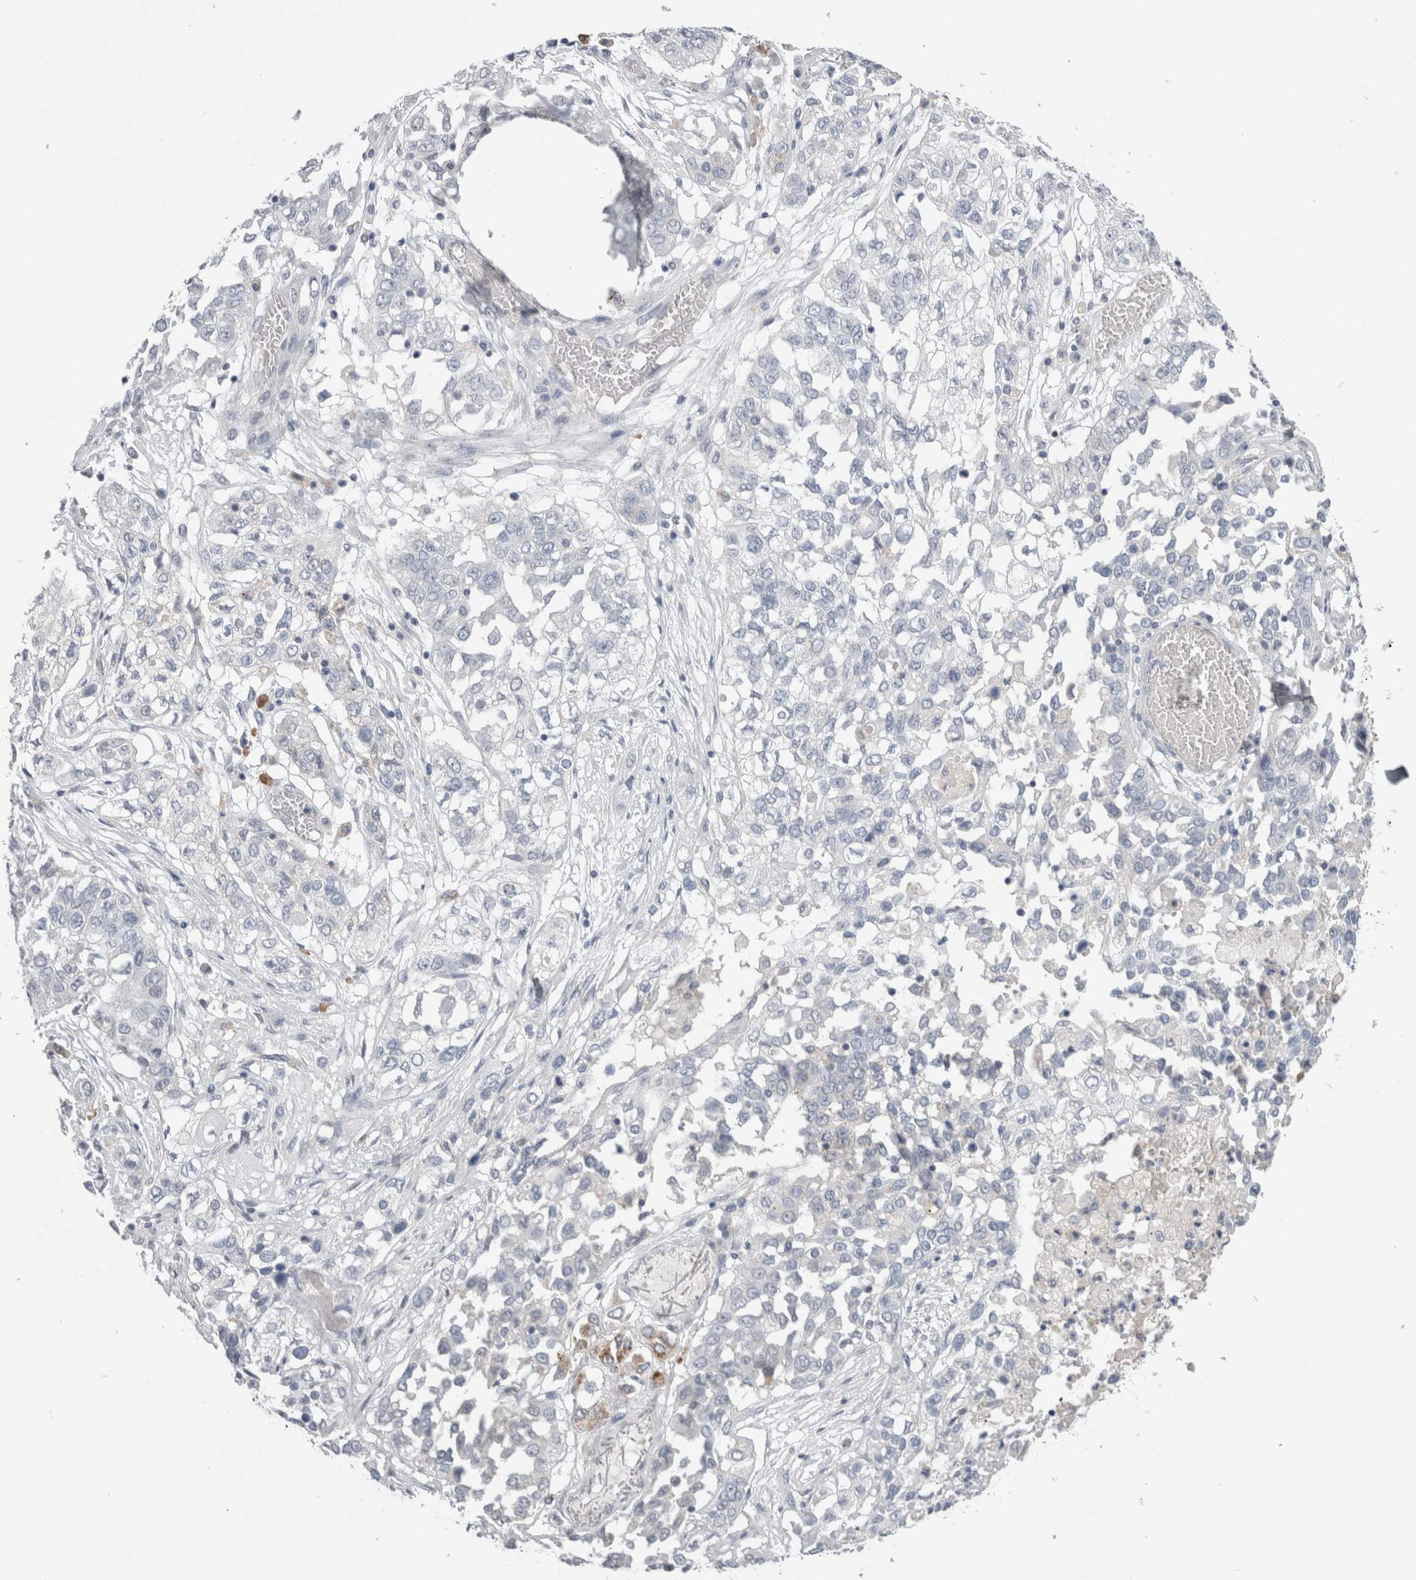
{"staining": {"intensity": "negative", "quantity": "none", "location": "none"}, "tissue": "lung cancer", "cell_type": "Tumor cells", "image_type": "cancer", "snomed": [{"axis": "morphology", "description": "Squamous cell carcinoma, NOS"}, {"axis": "topography", "description": "Lung"}], "caption": "There is no significant expression in tumor cells of squamous cell carcinoma (lung). Brightfield microscopy of IHC stained with DAB (3,3'-diaminobenzidine) (brown) and hematoxylin (blue), captured at high magnification.", "gene": "EPDR1", "patient": {"sex": "male", "age": 71}}